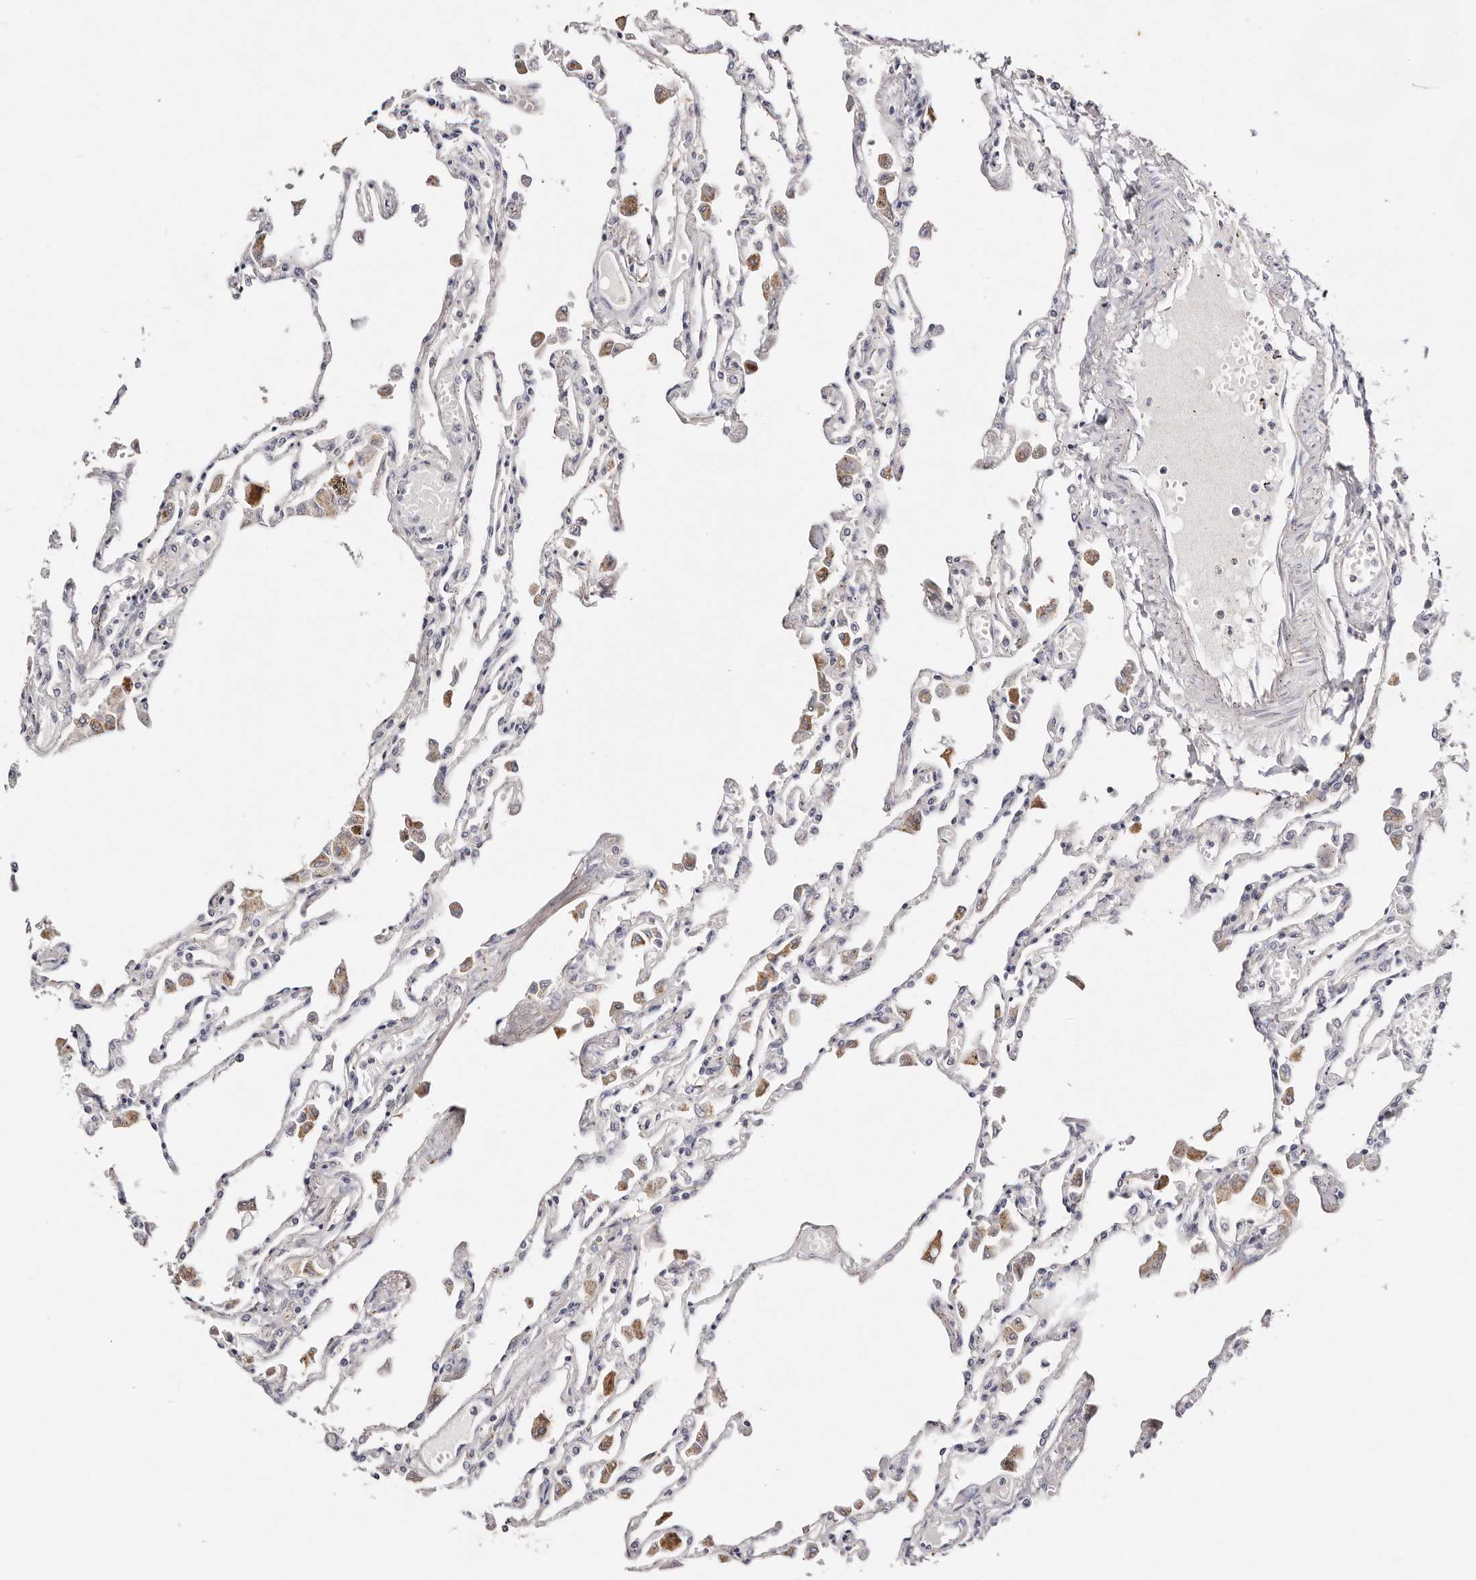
{"staining": {"intensity": "negative", "quantity": "none", "location": "none"}, "tissue": "lung", "cell_type": "Alveolar cells", "image_type": "normal", "snomed": [{"axis": "morphology", "description": "Normal tissue, NOS"}, {"axis": "topography", "description": "Bronchus"}, {"axis": "topography", "description": "Lung"}], "caption": "Immunohistochemistry histopathology image of unremarkable human lung stained for a protein (brown), which displays no expression in alveolar cells. (Brightfield microscopy of DAB immunohistochemistry (IHC) at high magnification).", "gene": "VIPAS39", "patient": {"sex": "female", "age": 49}}